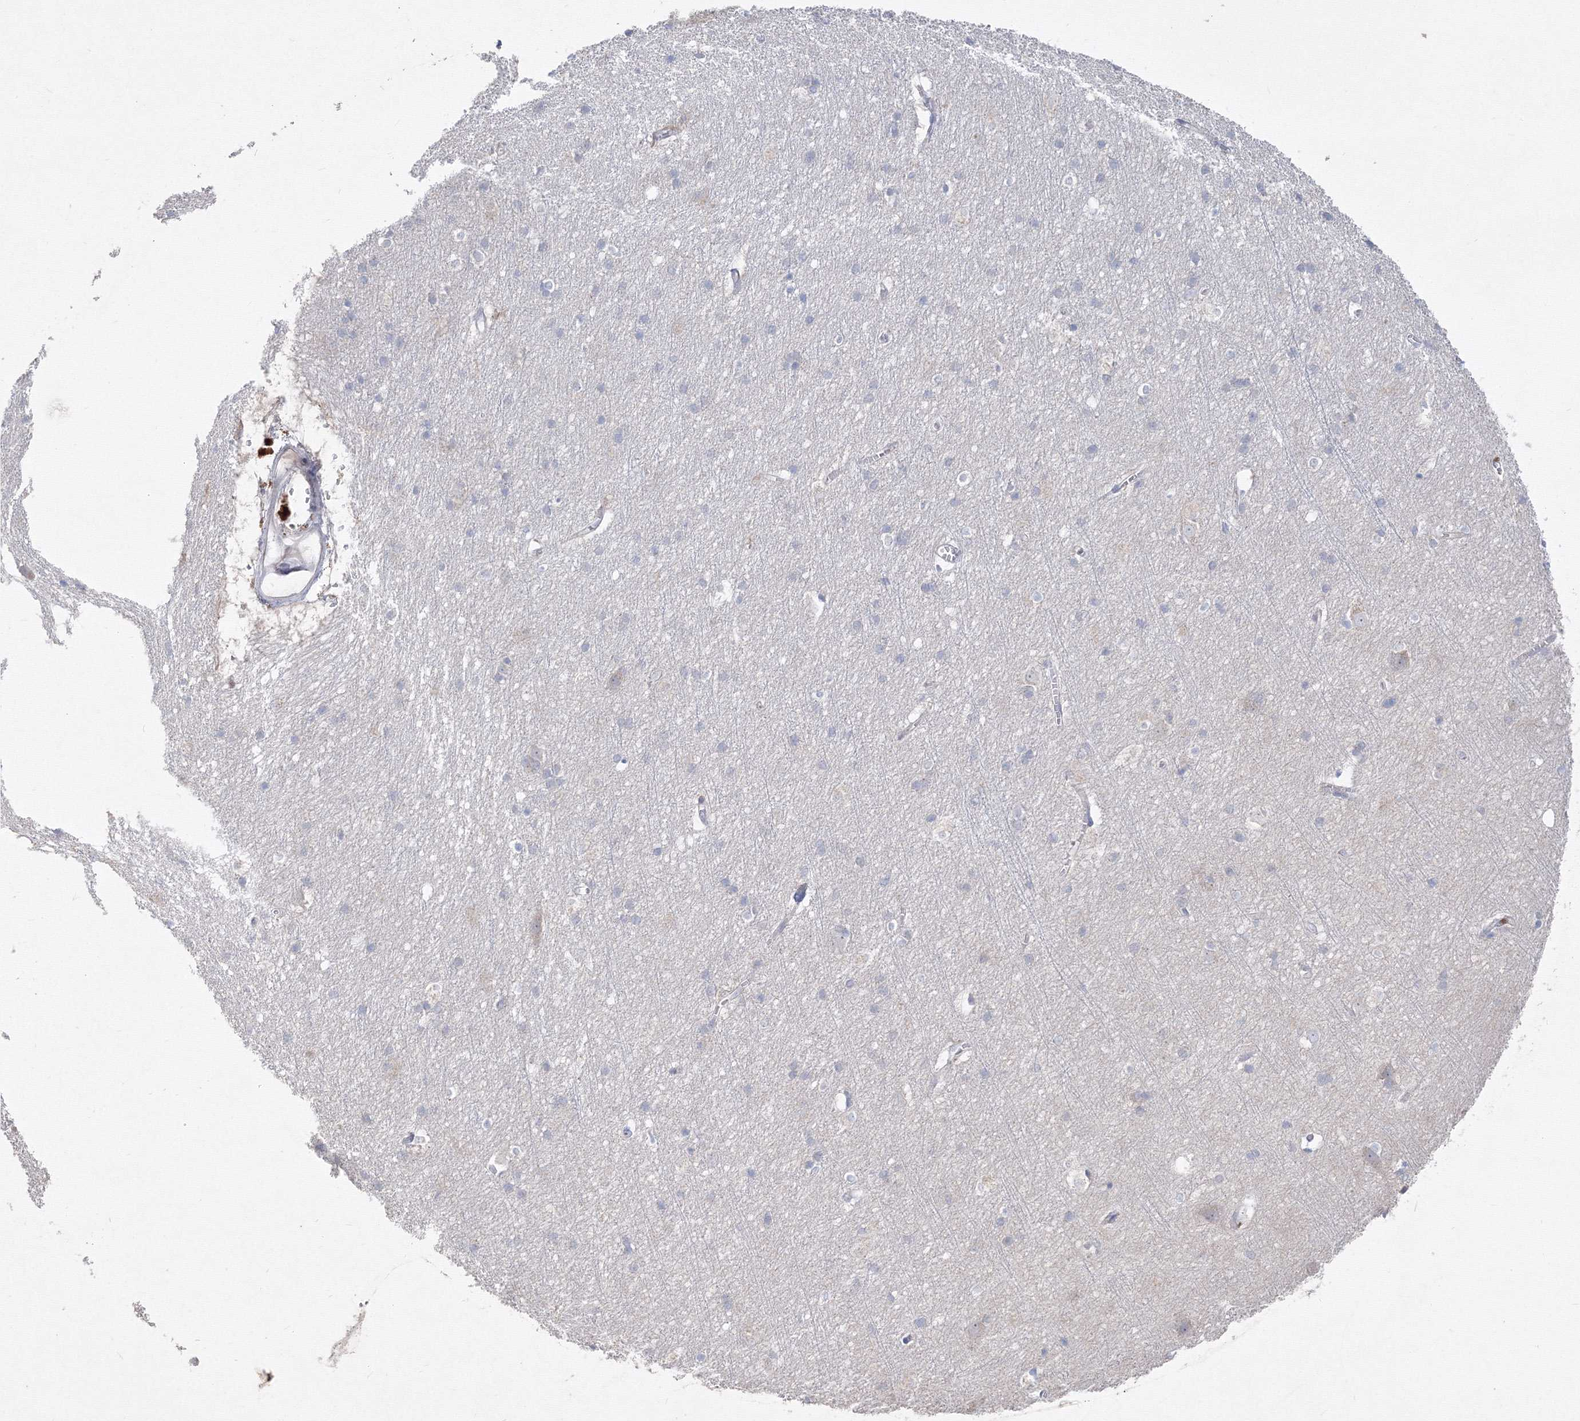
{"staining": {"intensity": "negative", "quantity": "none", "location": "none"}, "tissue": "cerebral cortex", "cell_type": "Endothelial cells", "image_type": "normal", "snomed": [{"axis": "morphology", "description": "Normal tissue, NOS"}, {"axis": "topography", "description": "Cerebral cortex"}], "caption": "Protein analysis of unremarkable cerebral cortex reveals no significant staining in endothelial cells. (DAB (3,3'-diaminobenzidine) IHC, high magnification).", "gene": "FBXL8", "patient": {"sex": "male", "age": 54}}